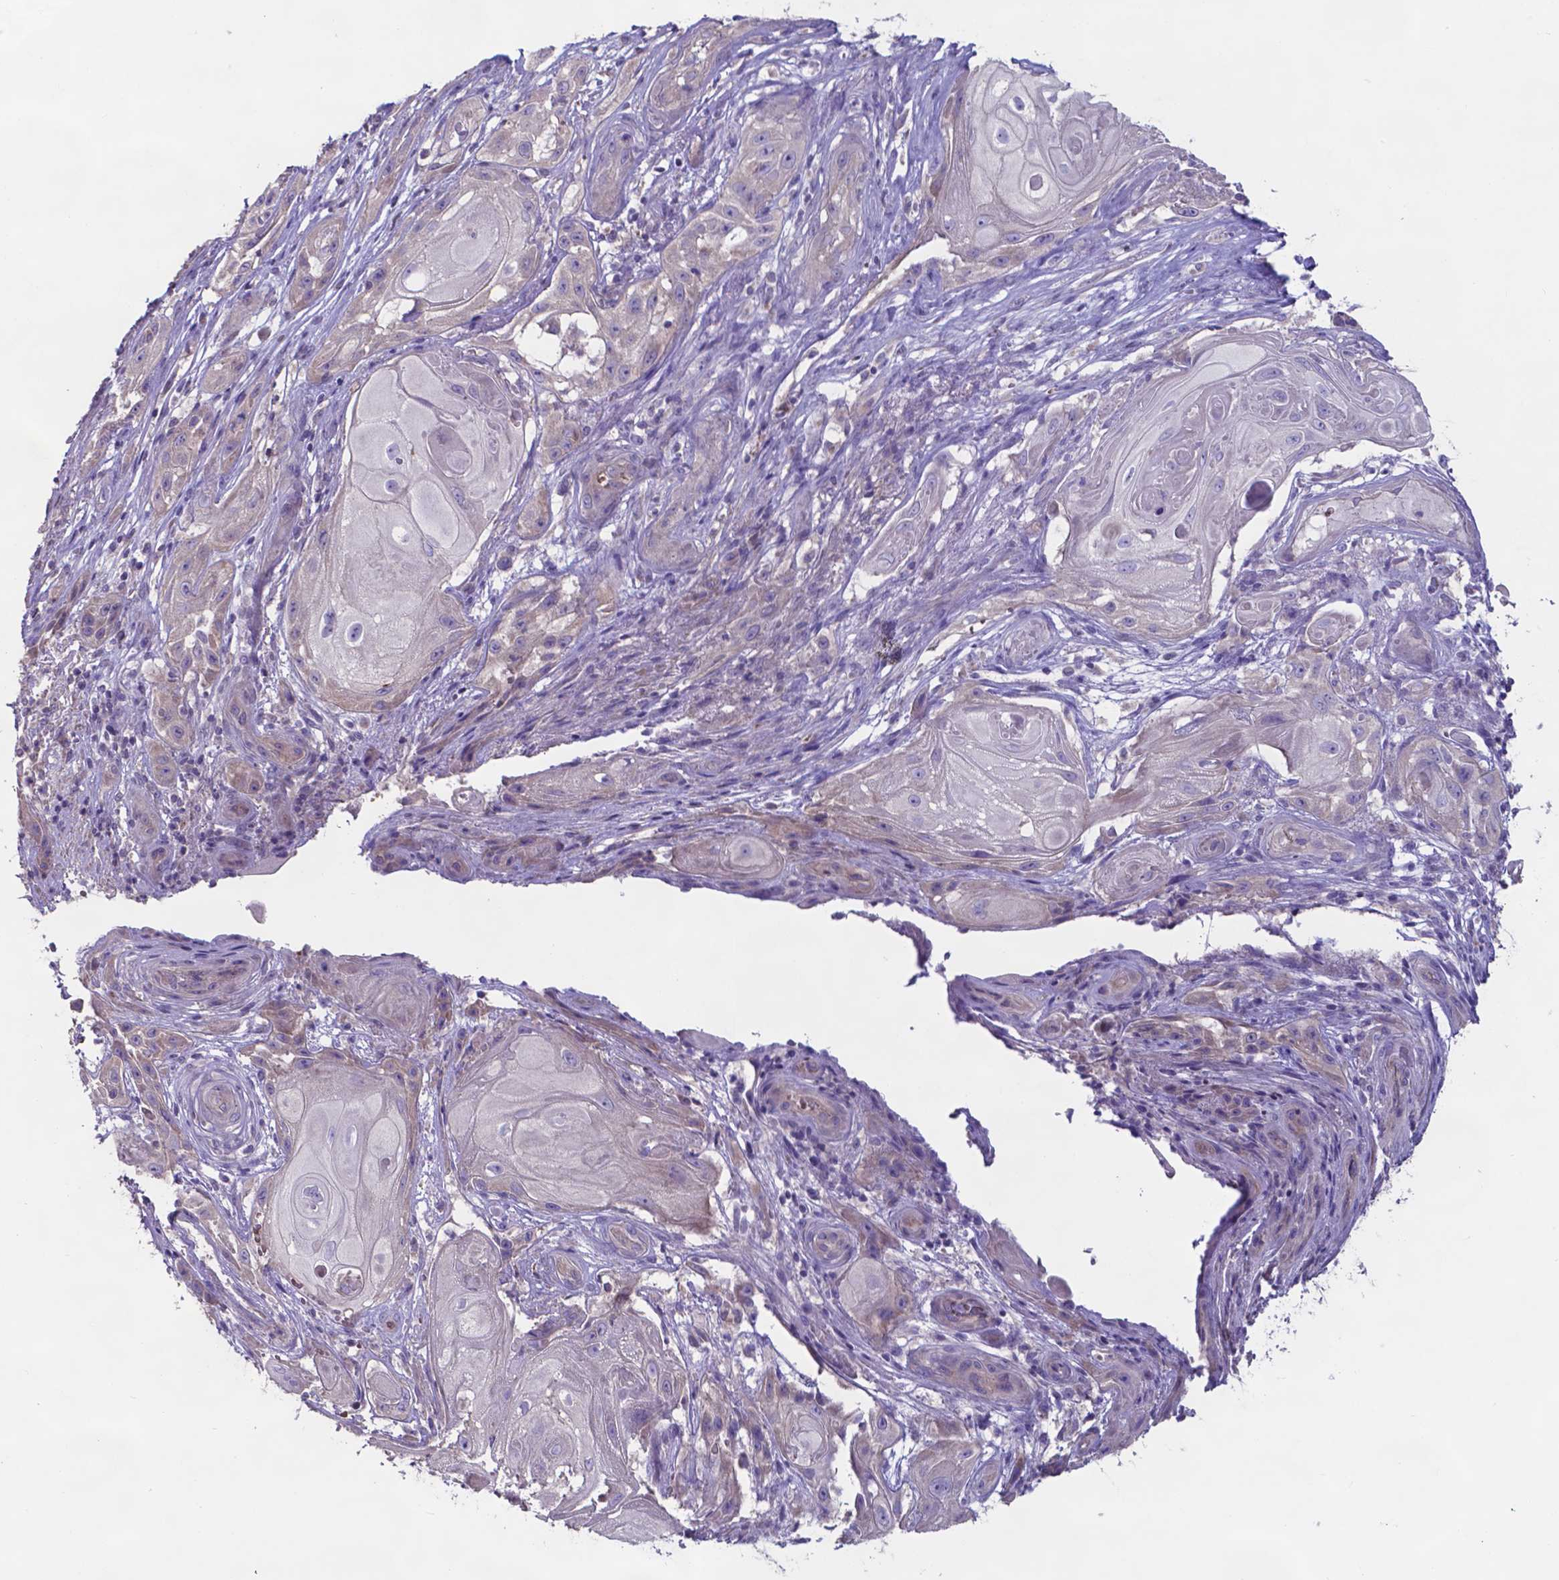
{"staining": {"intensity": "negative", "quantity": "none", "location": "none"}, "tissue": "skin cancer", "cell_type": "Tumor cells", "image_type": "cancer", "snomed": [{"axis": "morphology", "description": "Squamous cell carcinoma, NOS"}, {"axis": "topography", "description": "Skin"}], "caption": "Skin squamous cell carcinoma stained for a protein using IHC exhibits no staining tumor cells.", "gene": "TYRO3", "patient": {"sex": "male", "age": 62}}